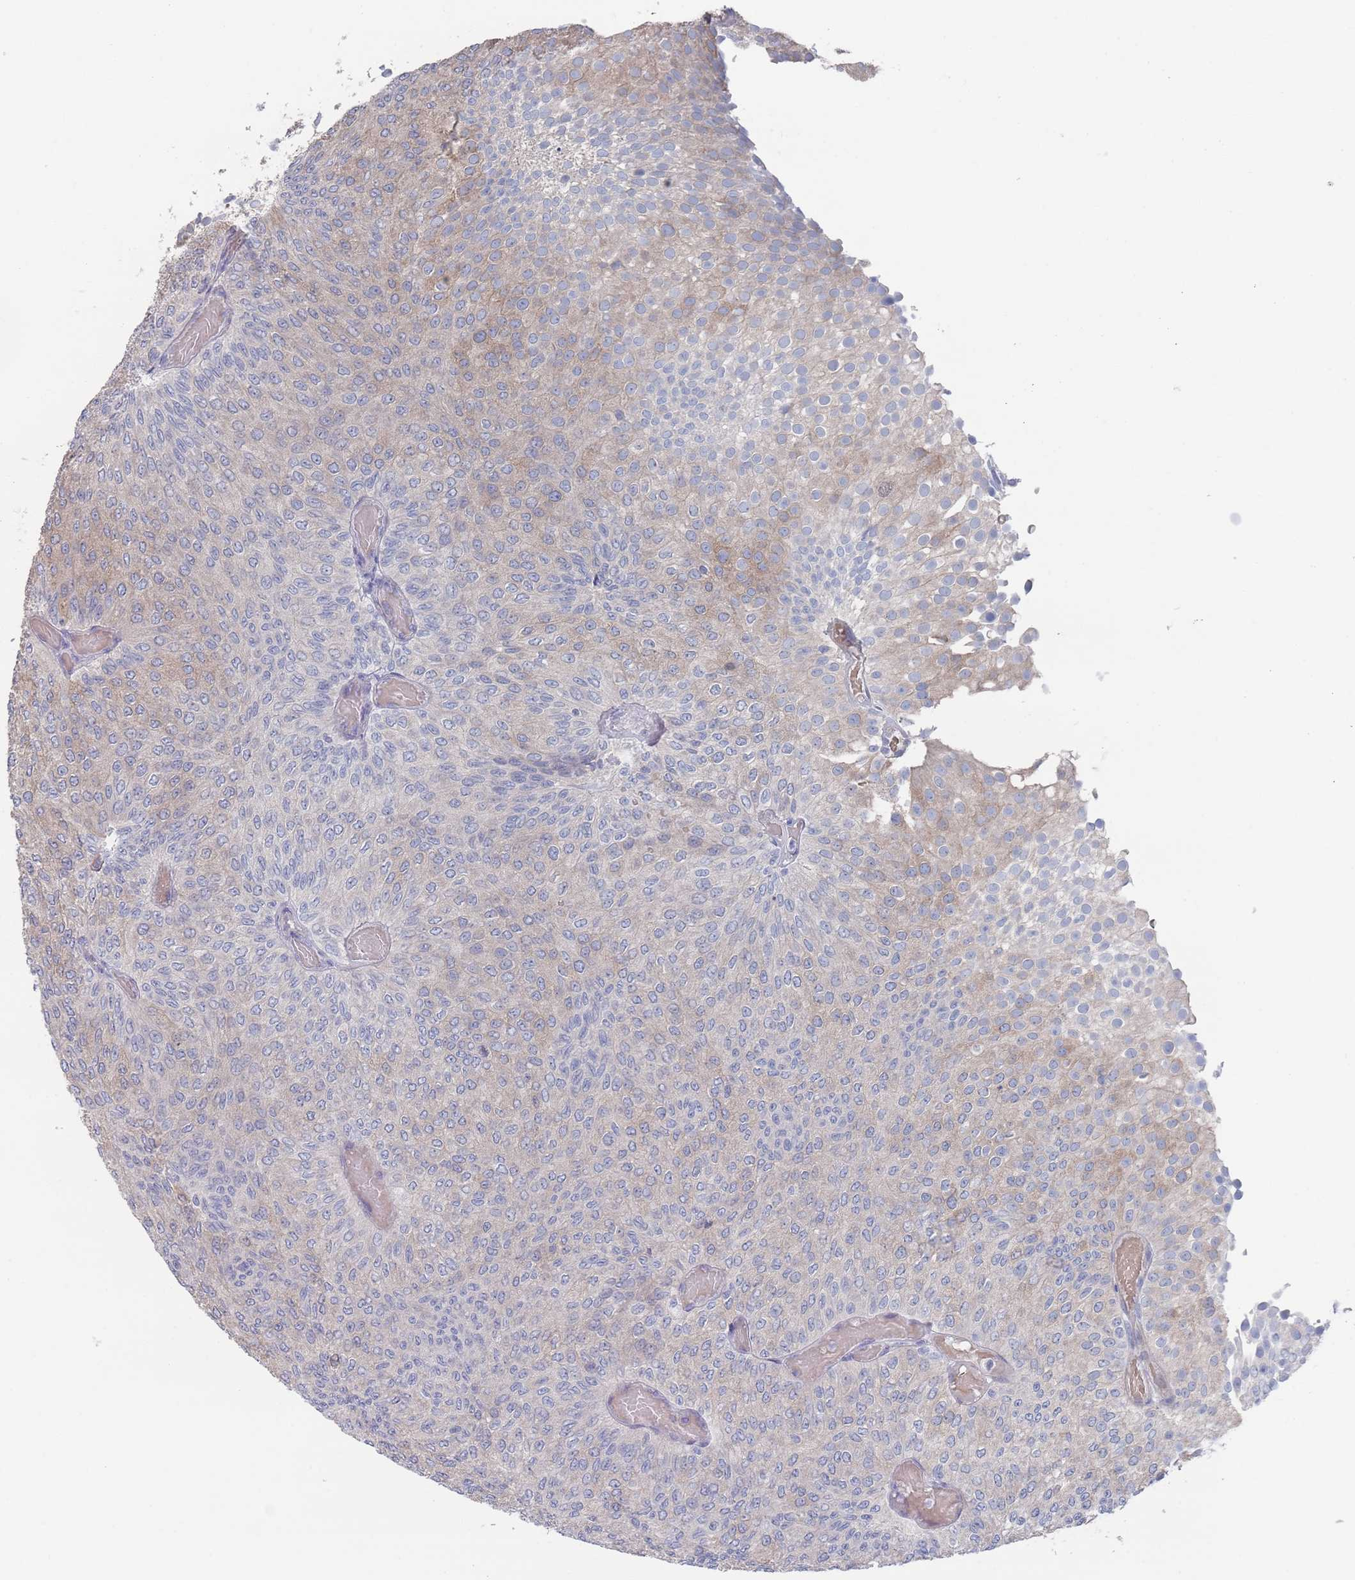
{"staining": {"intensity": "weak", "quantity": "<25%", "location": "cytoplasmic/membranous"}, "tissue": "urothelial cancer", "cell_type": "Tumor cells", "image_type": "cancer", "snomed": [{"axis": "morphology", "description": "Urothelial carcinoma, Low grade"}, {"axis": "topography", "description": "Urinary bladder"}], "caption": "Urothelial cancer was stained to show a protein in brown. There is no significant positivity in tumor cells. (Immunohistochemistry, brightfield microscopy, high magnification).", "gene": "TMCO3", "patient": {"sex": "male", "age": 78}}